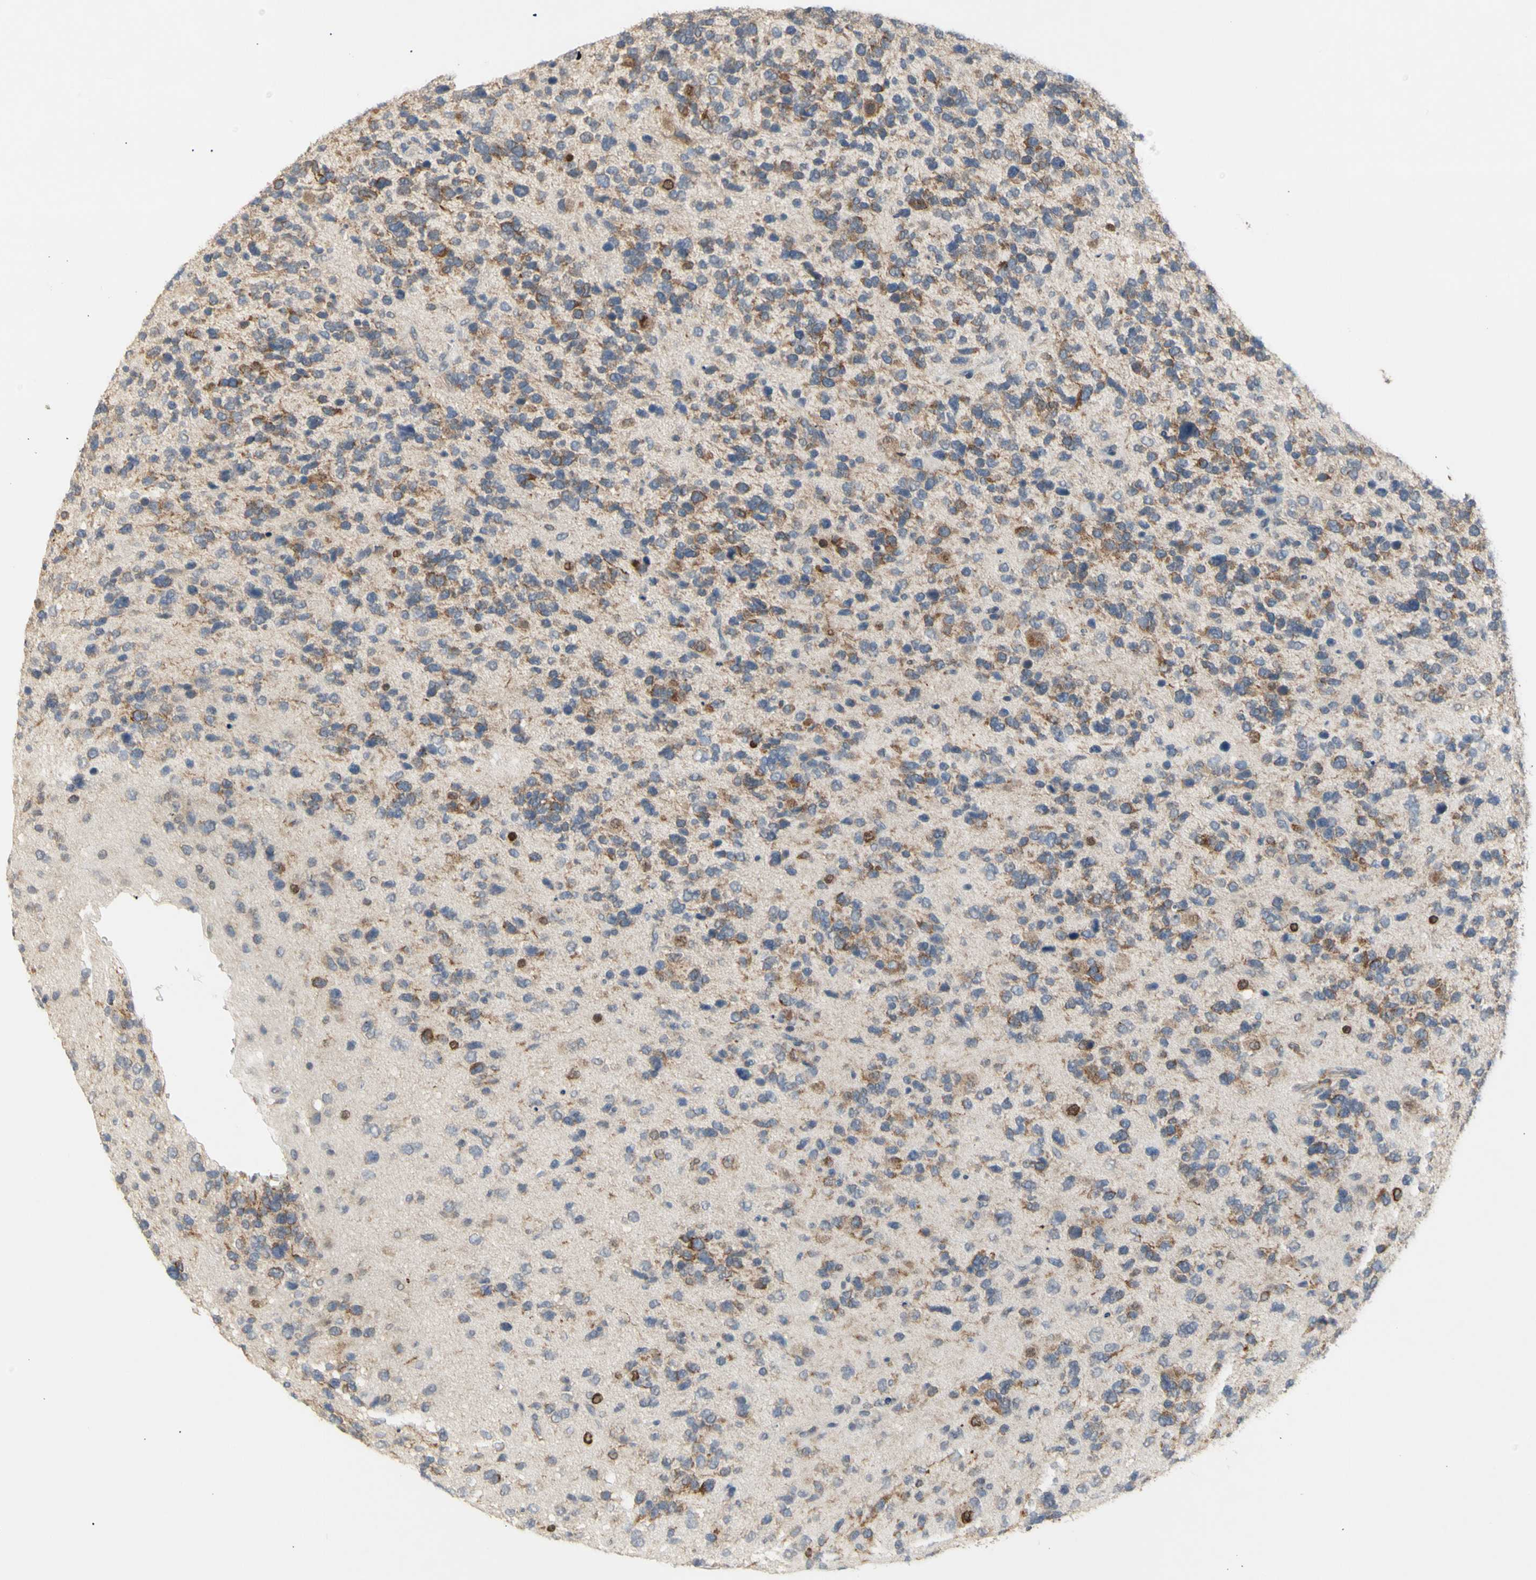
{"staining": {"intensity": "negative", "quantity": "none", "location": "none"}, "tissue": "glioma", "cell_type": "Tumor cells", "image_type": "cancer", "snomed": [{"axis": "morphology", "description": "Glioma, malignant, High grade"}, {"axis": "topography", "description": "Brain"}], "caption": "Tumor cells show no significant staining in high-grade glioma (malignant).", "gene": "NLRP1", "patient": {"sex": "female", "age": 58}}